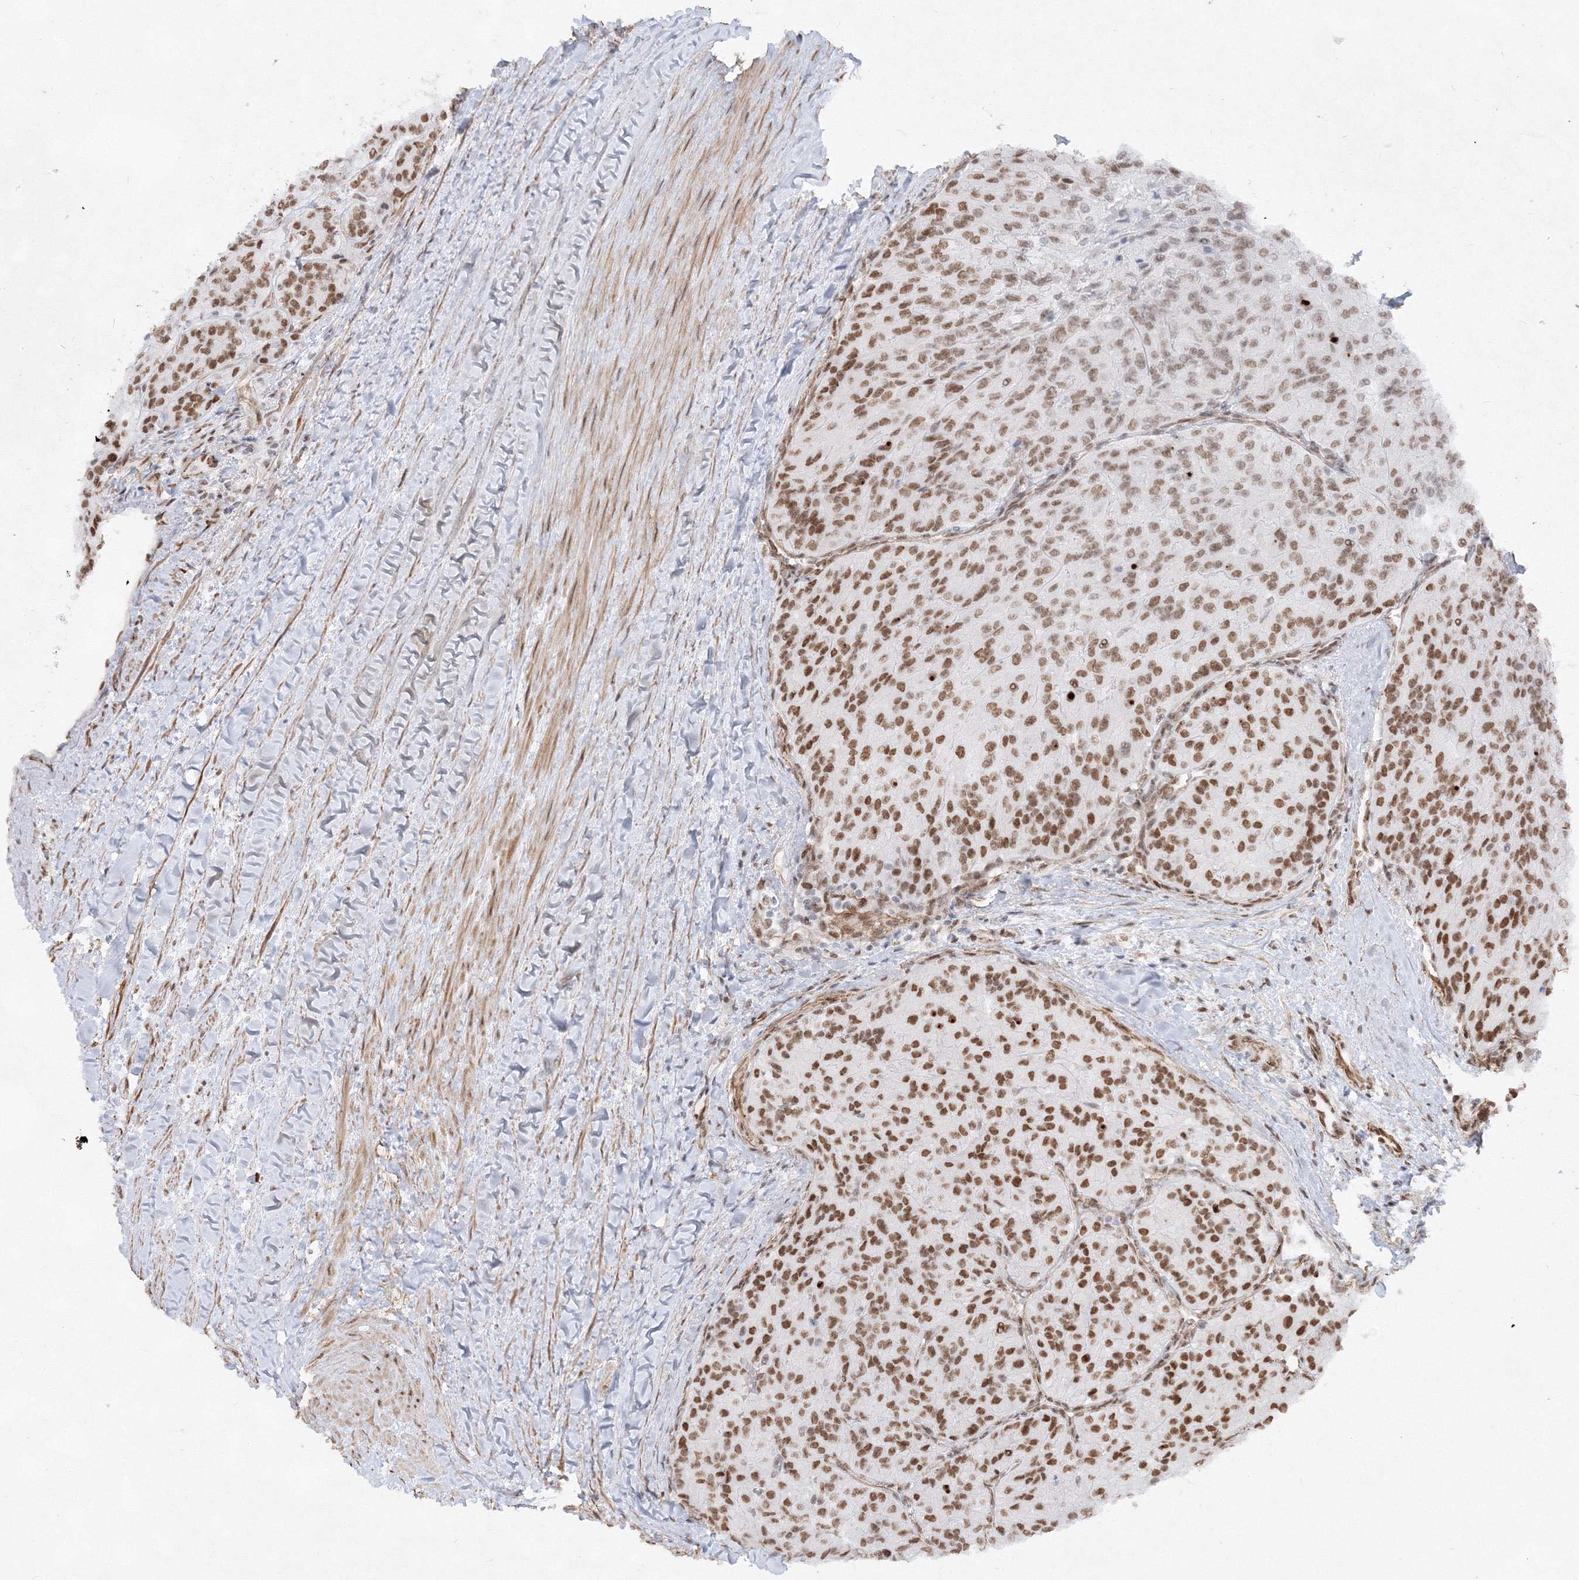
{"staining": {"intensity": "moderate", "quantity": ">75%", "location": "nuclear"}, "tissue": "renal cancer", "cell_type": "Tumor cells", "image_type": "cancer", "snomed": [{"axis": "morphology", "description": "Adenocarcinoma, NOS"}, {"axis": "topography", "description": "Kidney"}], "caption": "Immunohistochemistry of human renal cancer exhibits medium levels of moderate nuclear expression in approximately >75% of tumor cells.", "gene": "ZNF638", "patient": {"sex": "female", "age": 63}}